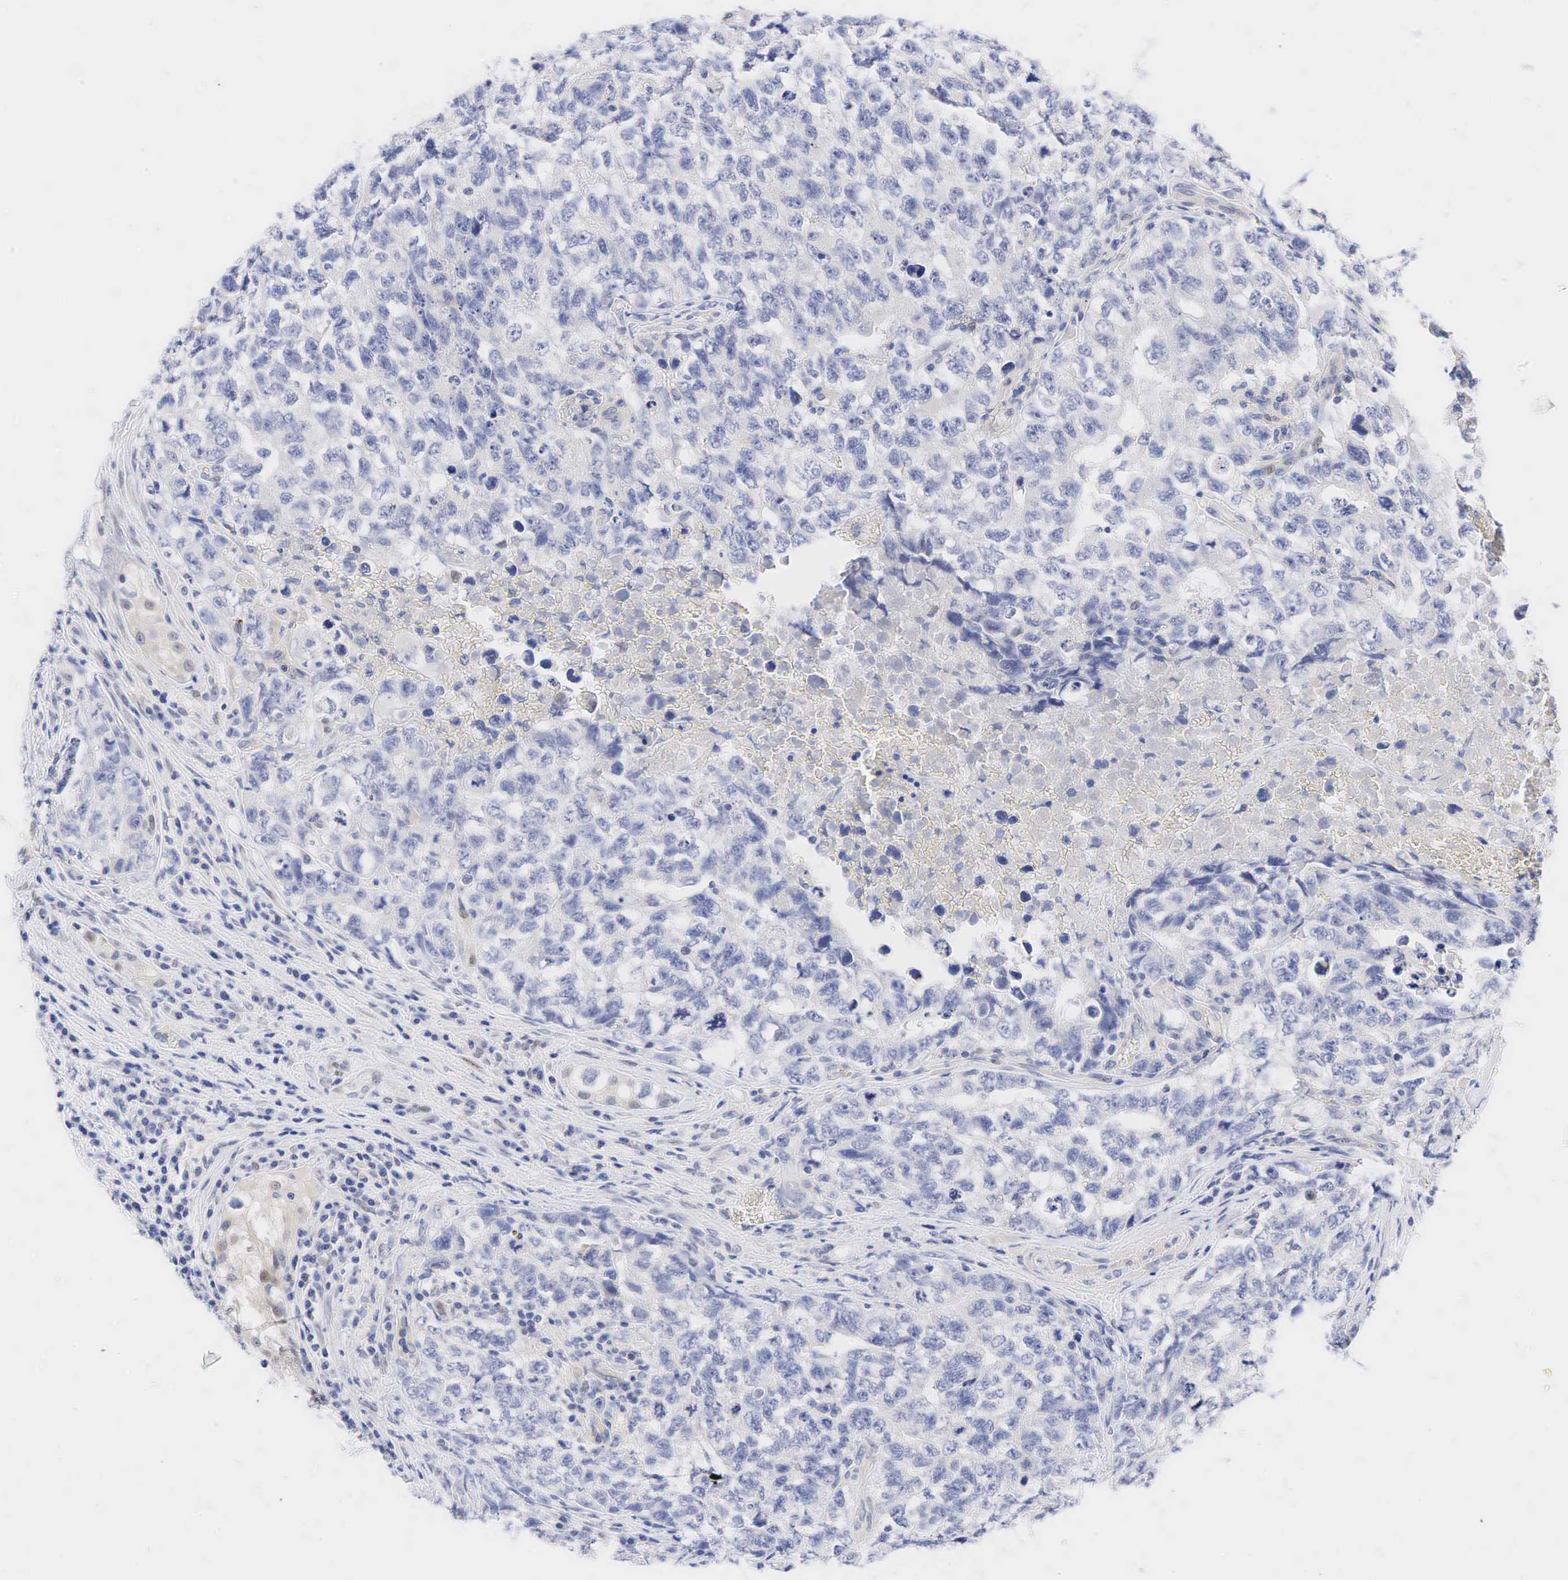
{"staining": {"intensity": "negative", "quantity": "none", "location": "none"}, "tissue": "testis cancer", "cell_type": "Tumor cells", "image_type": "cancer", "snomed": [{"axis": "morphology", "description": "Carcinoma, Embryonal, NOS"}, {"axis": "topography", "description": "Testis"}], "caption": "A histopathology image of human testis cancer is negative for staining in tumor cells. (Brightfield microscopy of DAB (3,3'-diaminobenzidine) immunohistochemistry at high magnification).", "gene": "AR", "patient": {"sex": "male", "age": 31}}